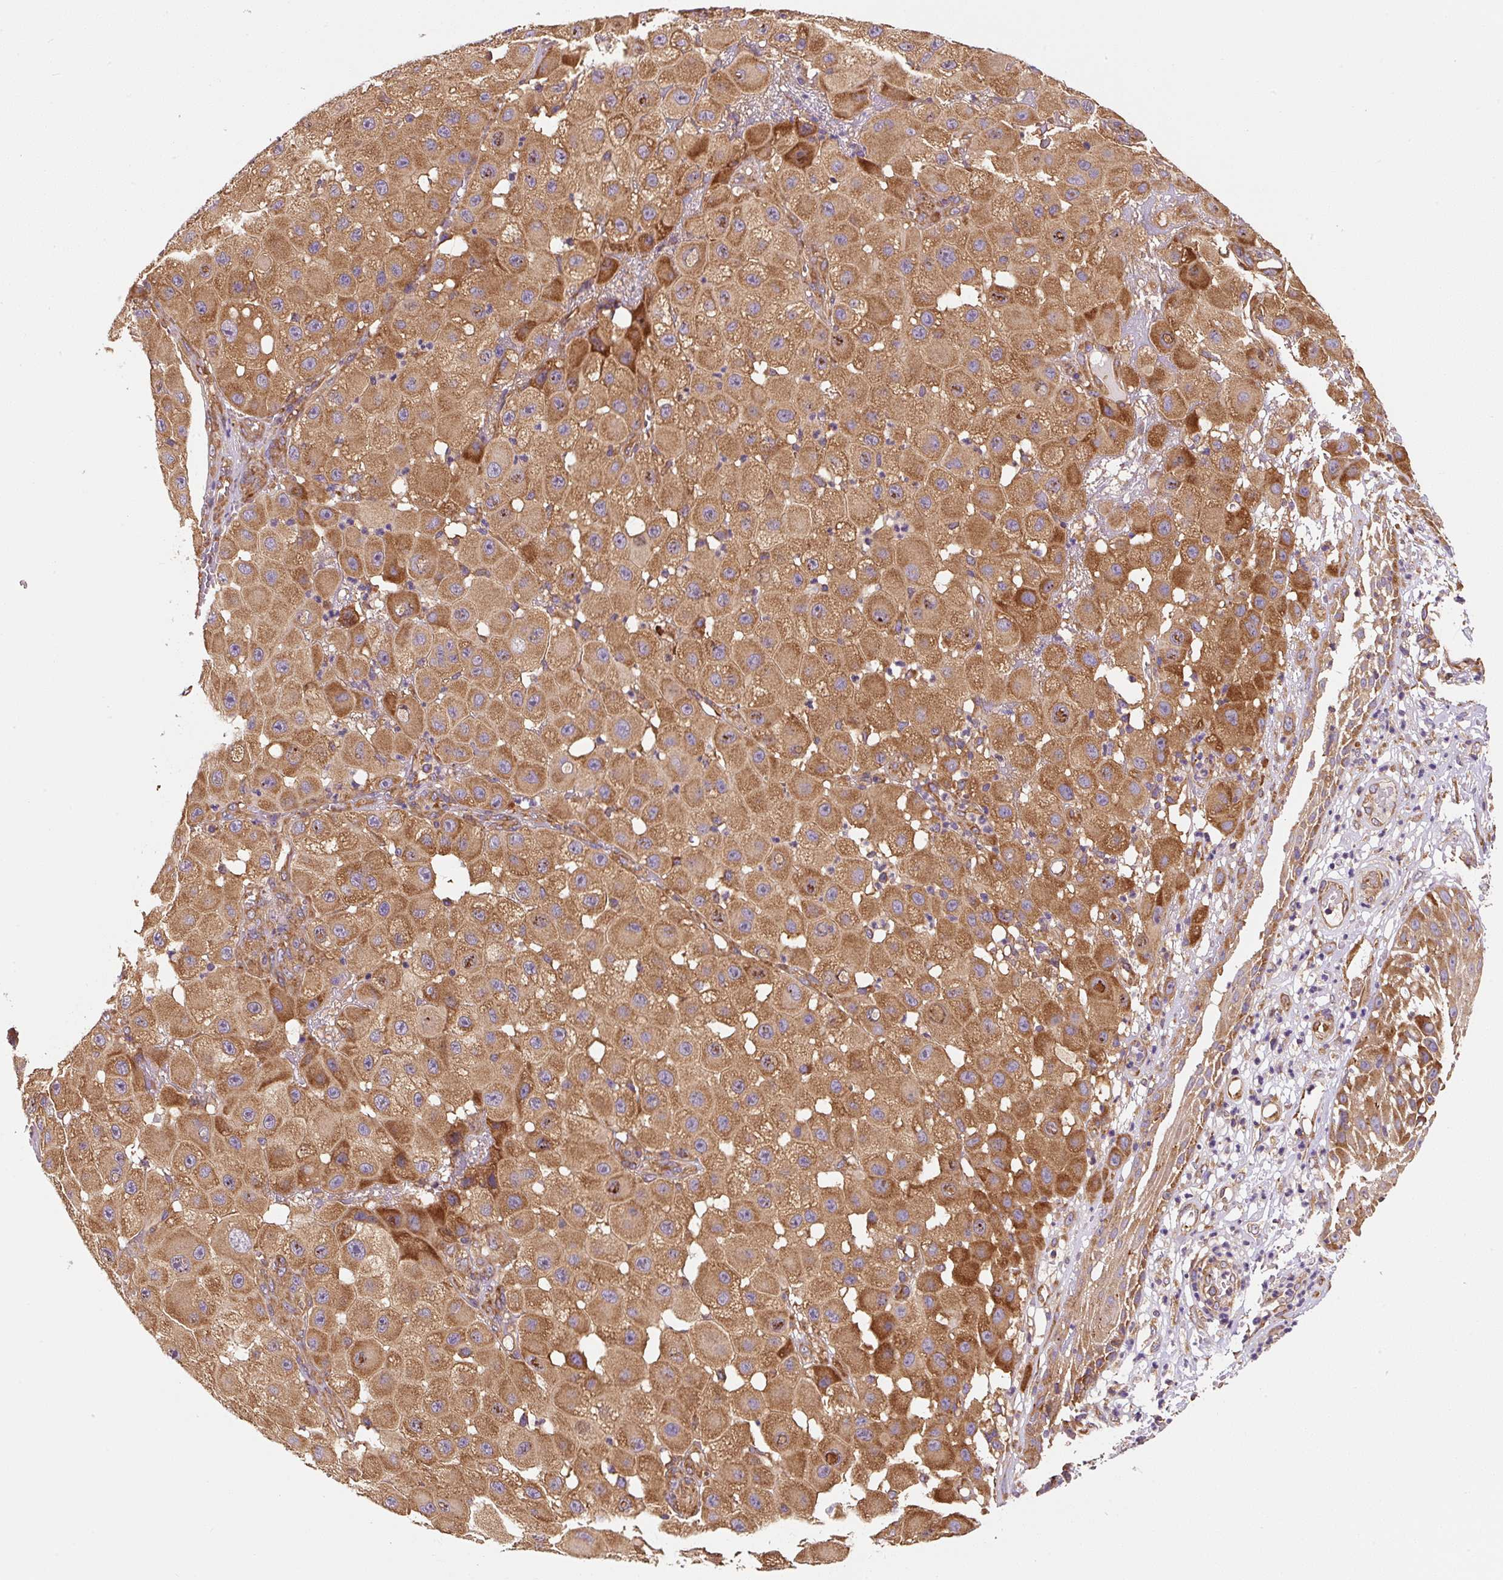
{"staining": {"intensity": "moderate", "quantity": ">75%", "location": "cytoplasmic/membranous"}, "tissue": "melanoma", "cell_type": "Tumor cells", "image_type": "cancer", "snomed": [{"axis": "morphology", "description": "Malignant melanoma, NOS"}, {"axis": "topography", "description": "Skin"}], "caption": "Protein expression analysis of human malignant melanoma reveals moderate cytoplasmic/membranous expression in approximately >75% of tumor cells.", "gene": "EIF2S2", "patient": {"sex": "female", "age": 81}}